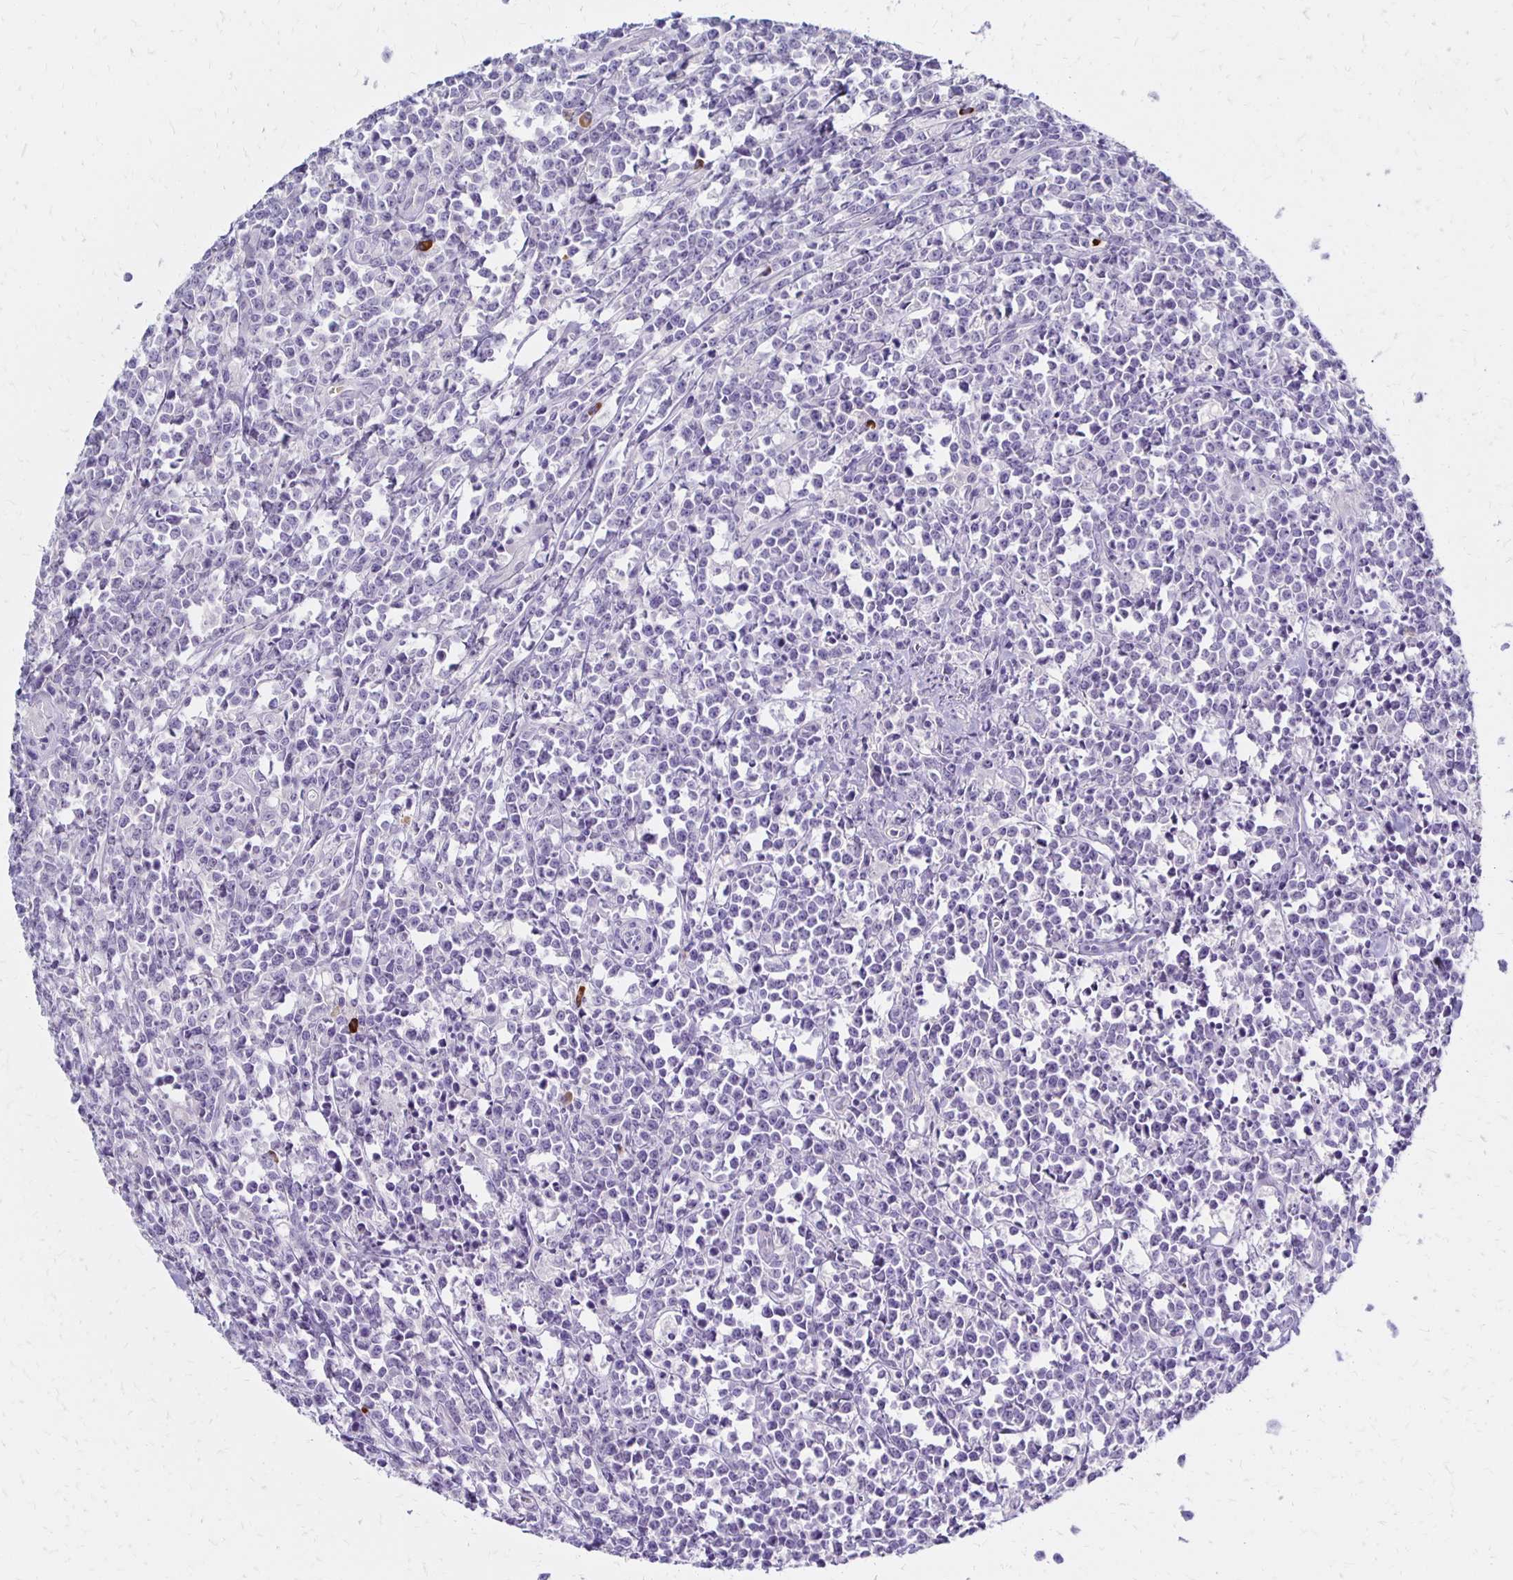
{"staining": {"intensity": "negative", "quantity": "none", "location": "none"}, "tissue": "lymphoma", "cell_type": "Tumor cells", "image_type": "cancer", "snomed": [{"axis": "morphology", "description": "Malignant lymphoma, non-Hodgkin's type, High grade"}, {"axis": "topography", "description": "Small intestine"}], "caption": "An IHC image of high-grade malignant lymphoma, non-Hodgkin's type is shown. There is no staining in tumor cells of high-grade malignant lymphoma, non-Hodgkin's type. (Brightfield microscopy of DAB immunohistochemistry at high magnification).", "gene": "FNTB", "patient": {"sex": "female", "age": 56}}